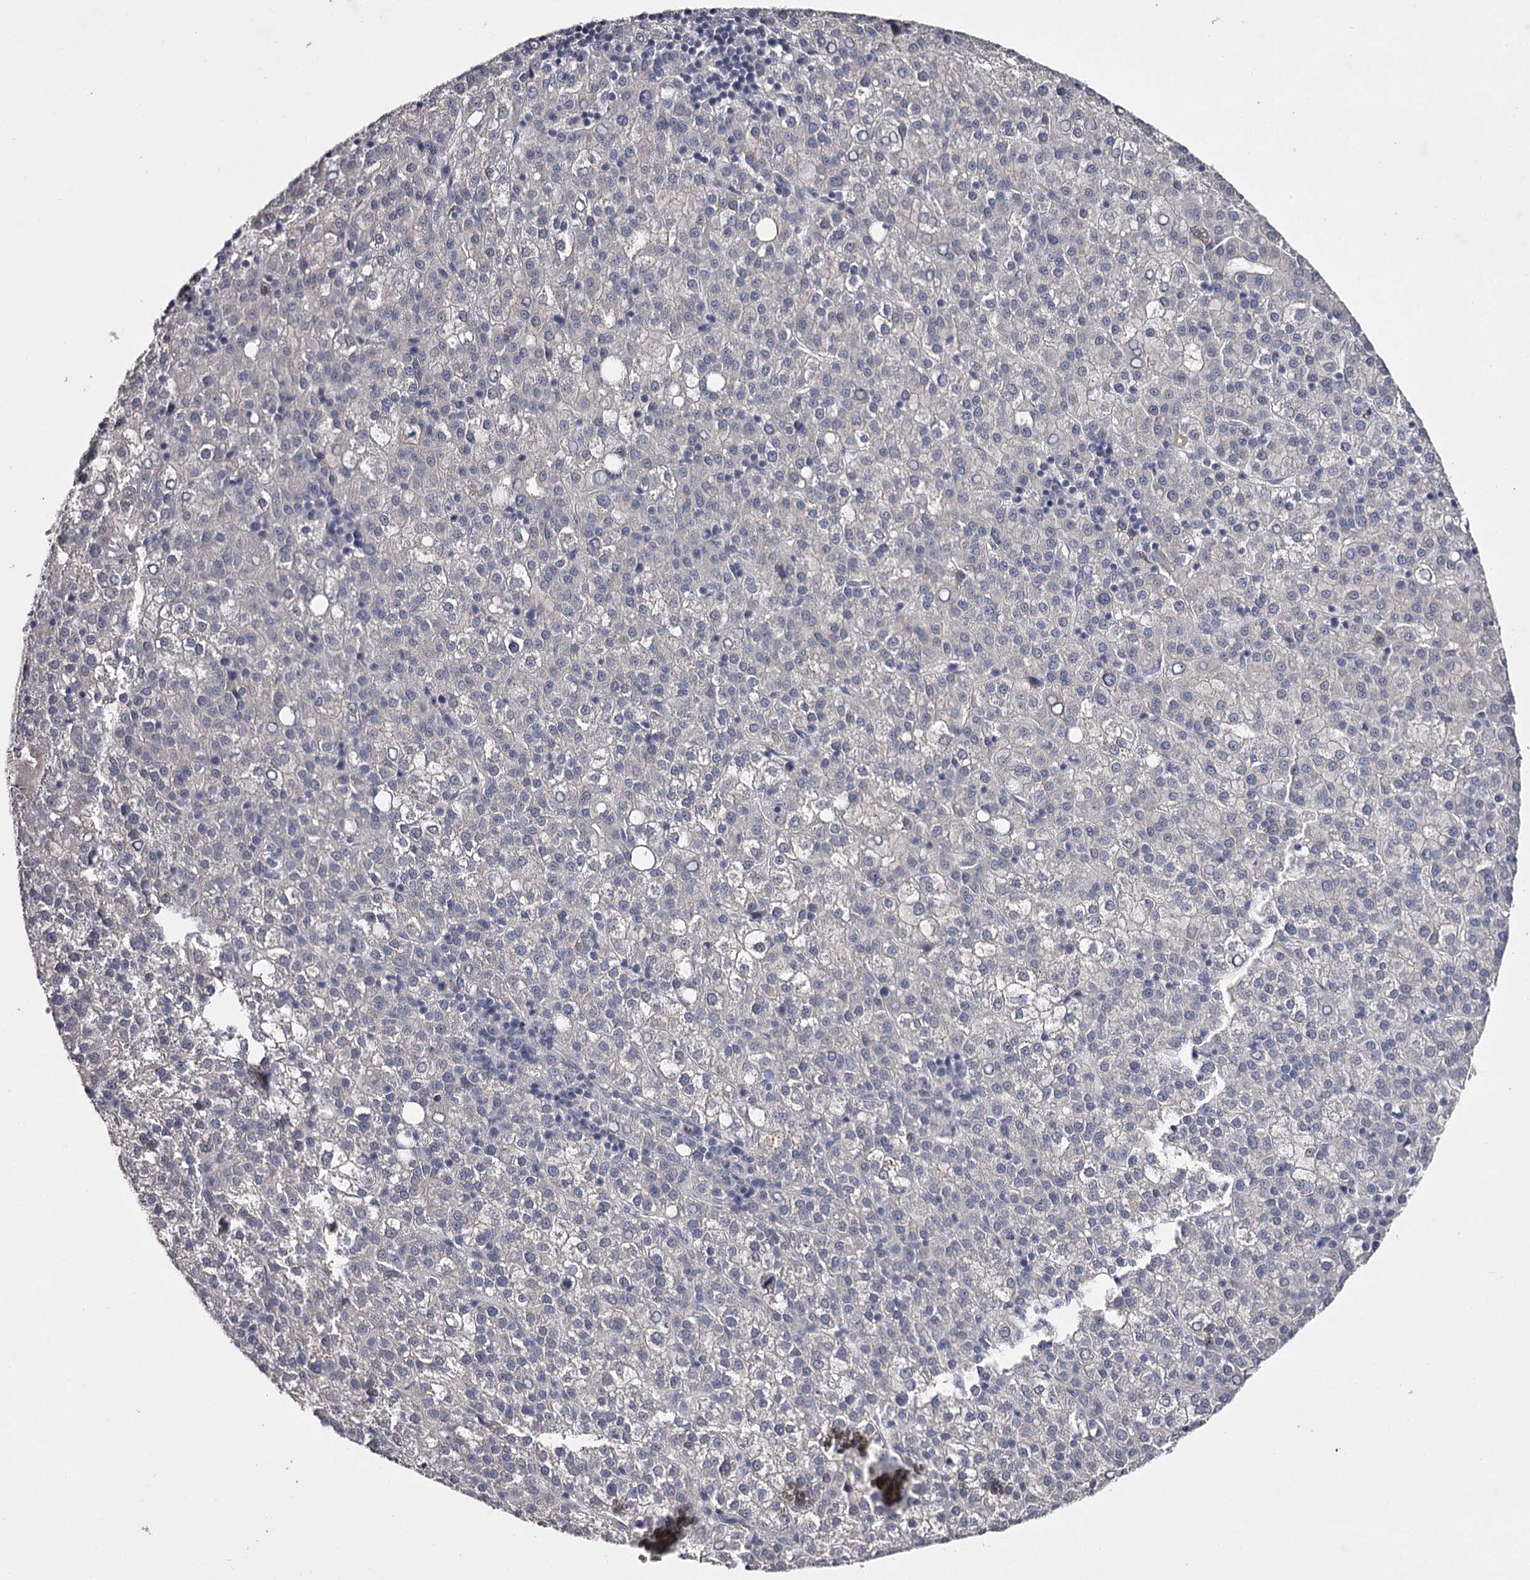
{"staining": {"intensity": "negative", "quantity": "none", "location": "none"}, "tissue": "liver cancer", "cell_type": "Tumor cells", "image_type": "cancer", "snomed": [{"axis": "morphology", "description": "Carcinoma, Hepatocellular, NOS"}, {"axis": "topography", "description": "Liver"}], "caption": "Tumor cells show no significant staining in liver cancer.", "gene": "FDXACB1", "patient": {"sex": "female", "age": 58}}